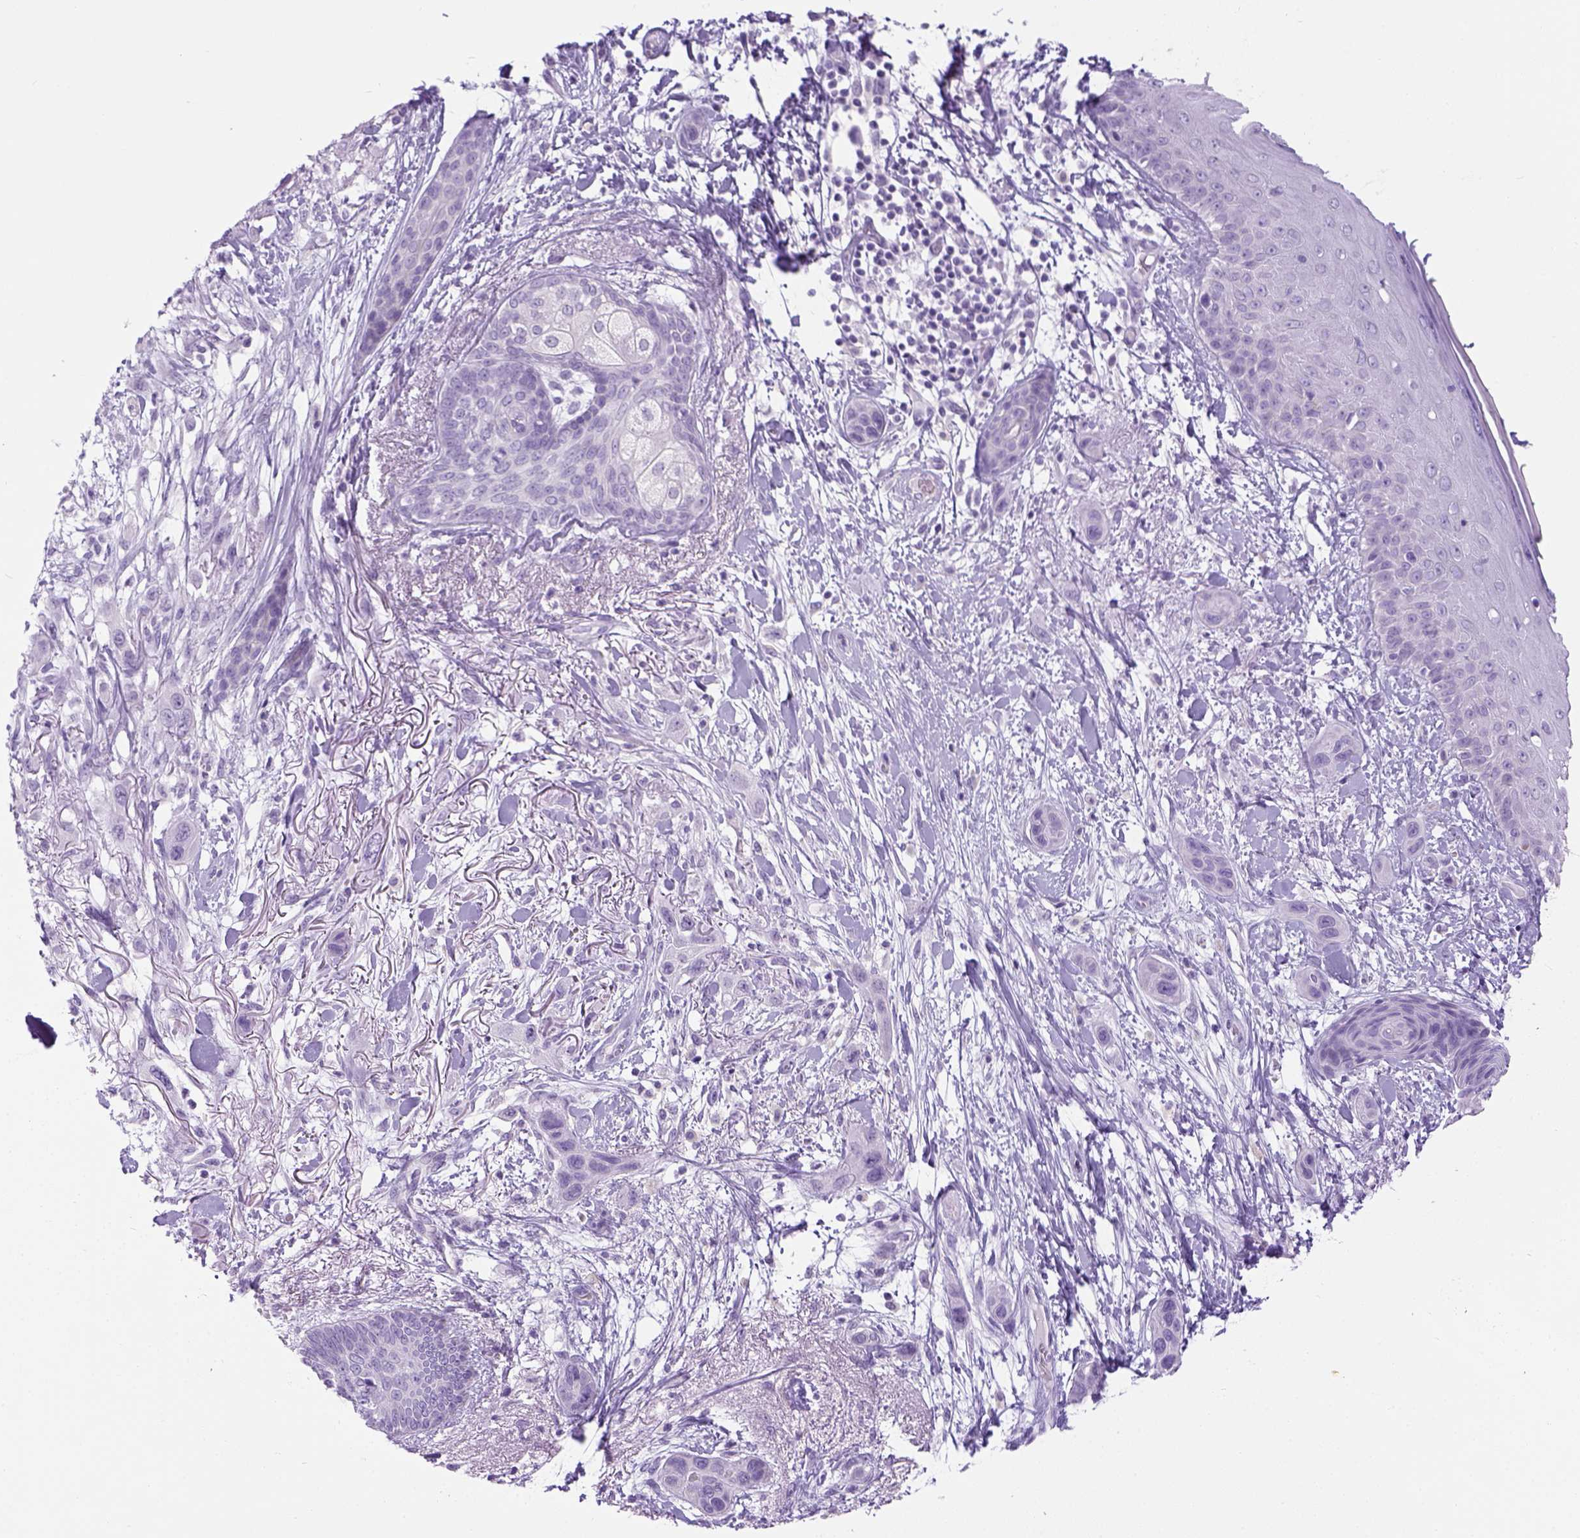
{"staining": {"intensity": "negative", "quantity": "none", "location": "none"}, "tissue": "skin cancer", "cell_type": "Tumor cells", "image_type": "cancer", "snomed": [{"axis": "morphology", "description": "Squamous cell carcinoma, NOS"}, {"axis": "topography", "description": "Skin"}], "caption": "An immunohistochemistry (IHC) histopathology image of squamous cell carcinoma (skin) is shown. There is no staining in tumor cells of squamous cell carcinoma (skin).", "gene": "LGSN", "patient": {"sex": "male", "age": 79}}